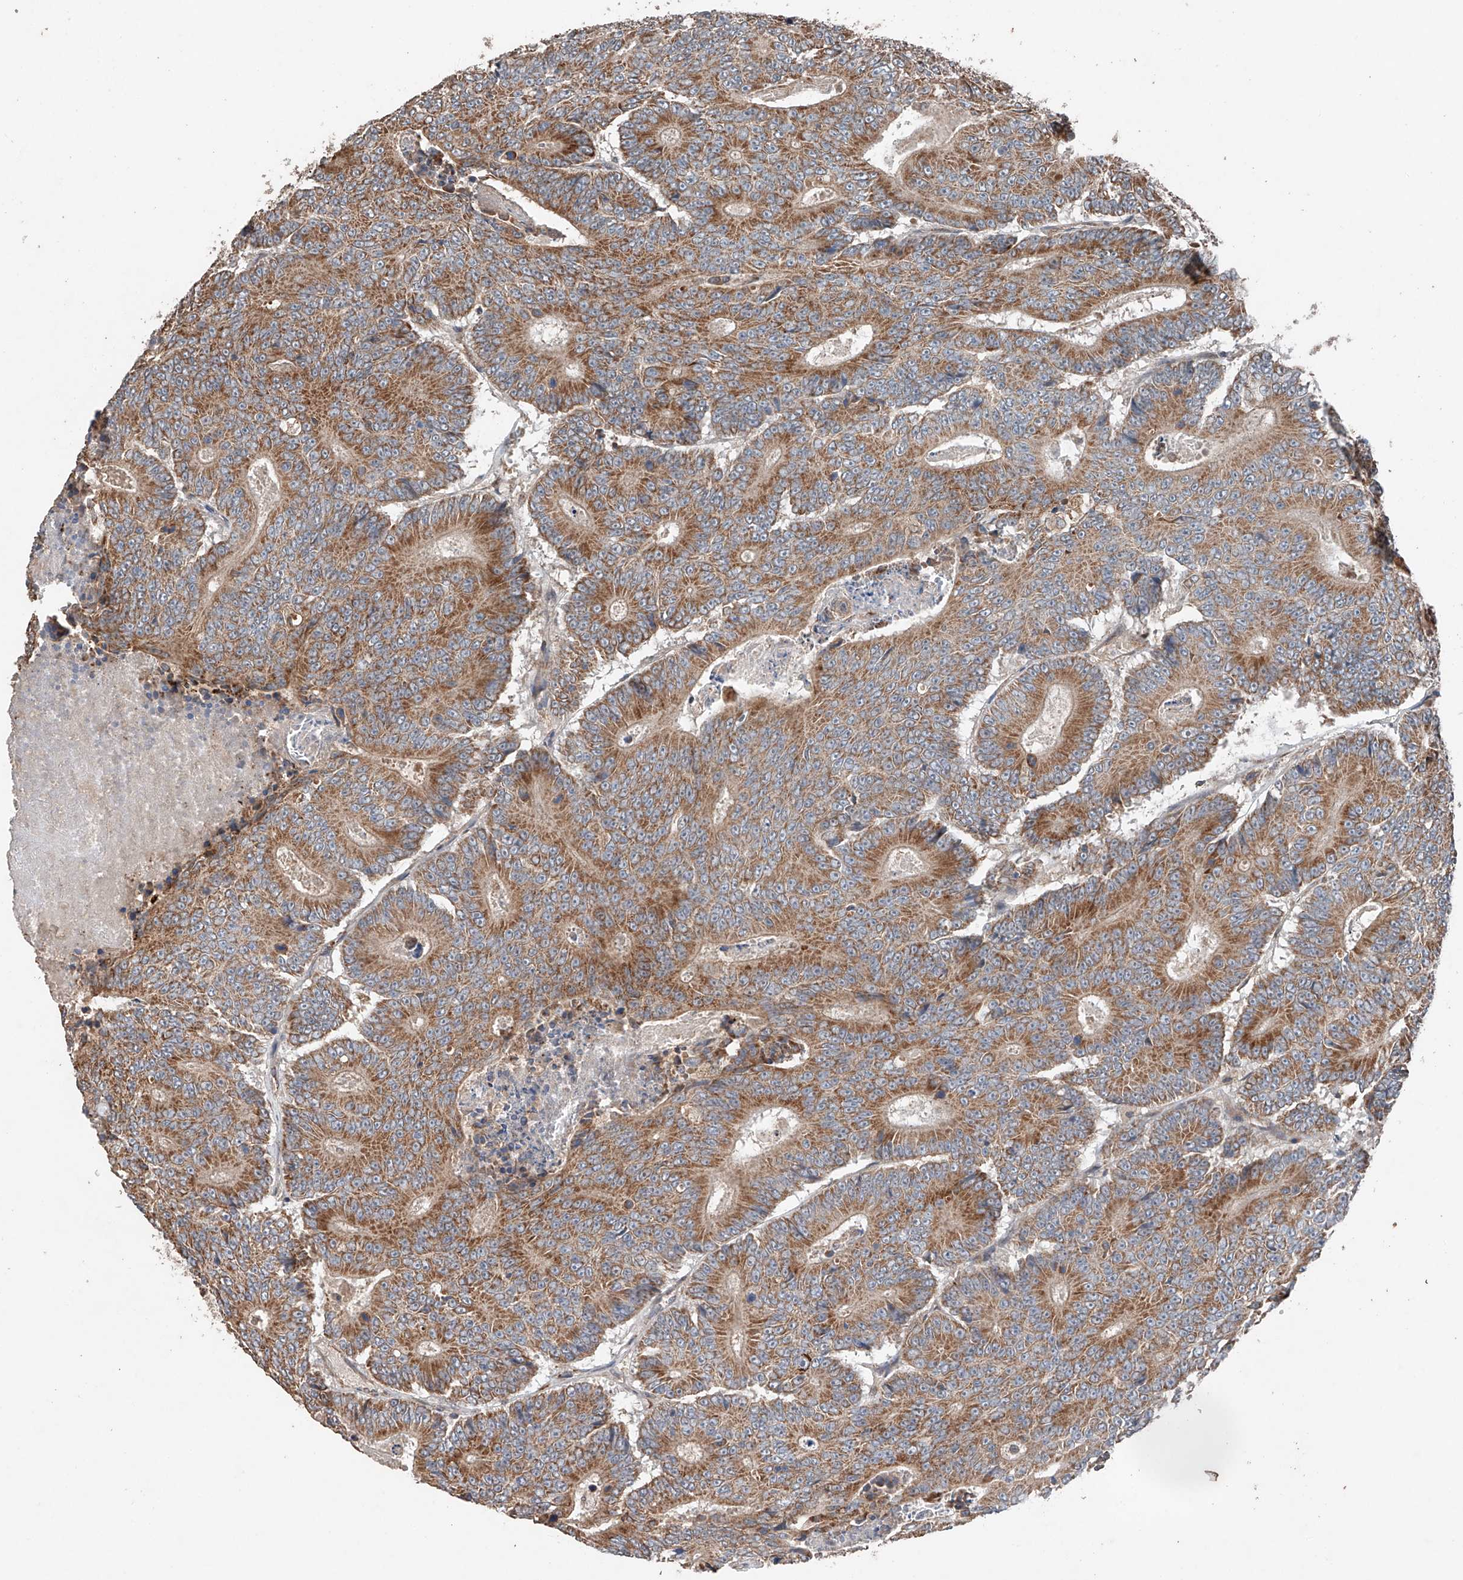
{"staining": {"intensity": "moderate", "quantity": ">75%", "location": "cytoplasmic/membranous"}, "tissue": "colorectal cancer", "cell_type": "Tumor cells", "image_type": "cancer", "snomed": [{"axis": "morphology", "description": "Adenocarcinoma, NOS"}, {"axis": "topography", "description": "Colon"}], "caption": "Adenocarcinoma (colorectal) tissue exhibits moderate cytoplasmic/membranous staining in about >75% of tumor cells (DAB (3,3'-diaminobenzidine) = brown stain, brightfield microscopy at high magnification).", "gene": "AP4B1", "patient": {"sex": "male", "age": 83}}